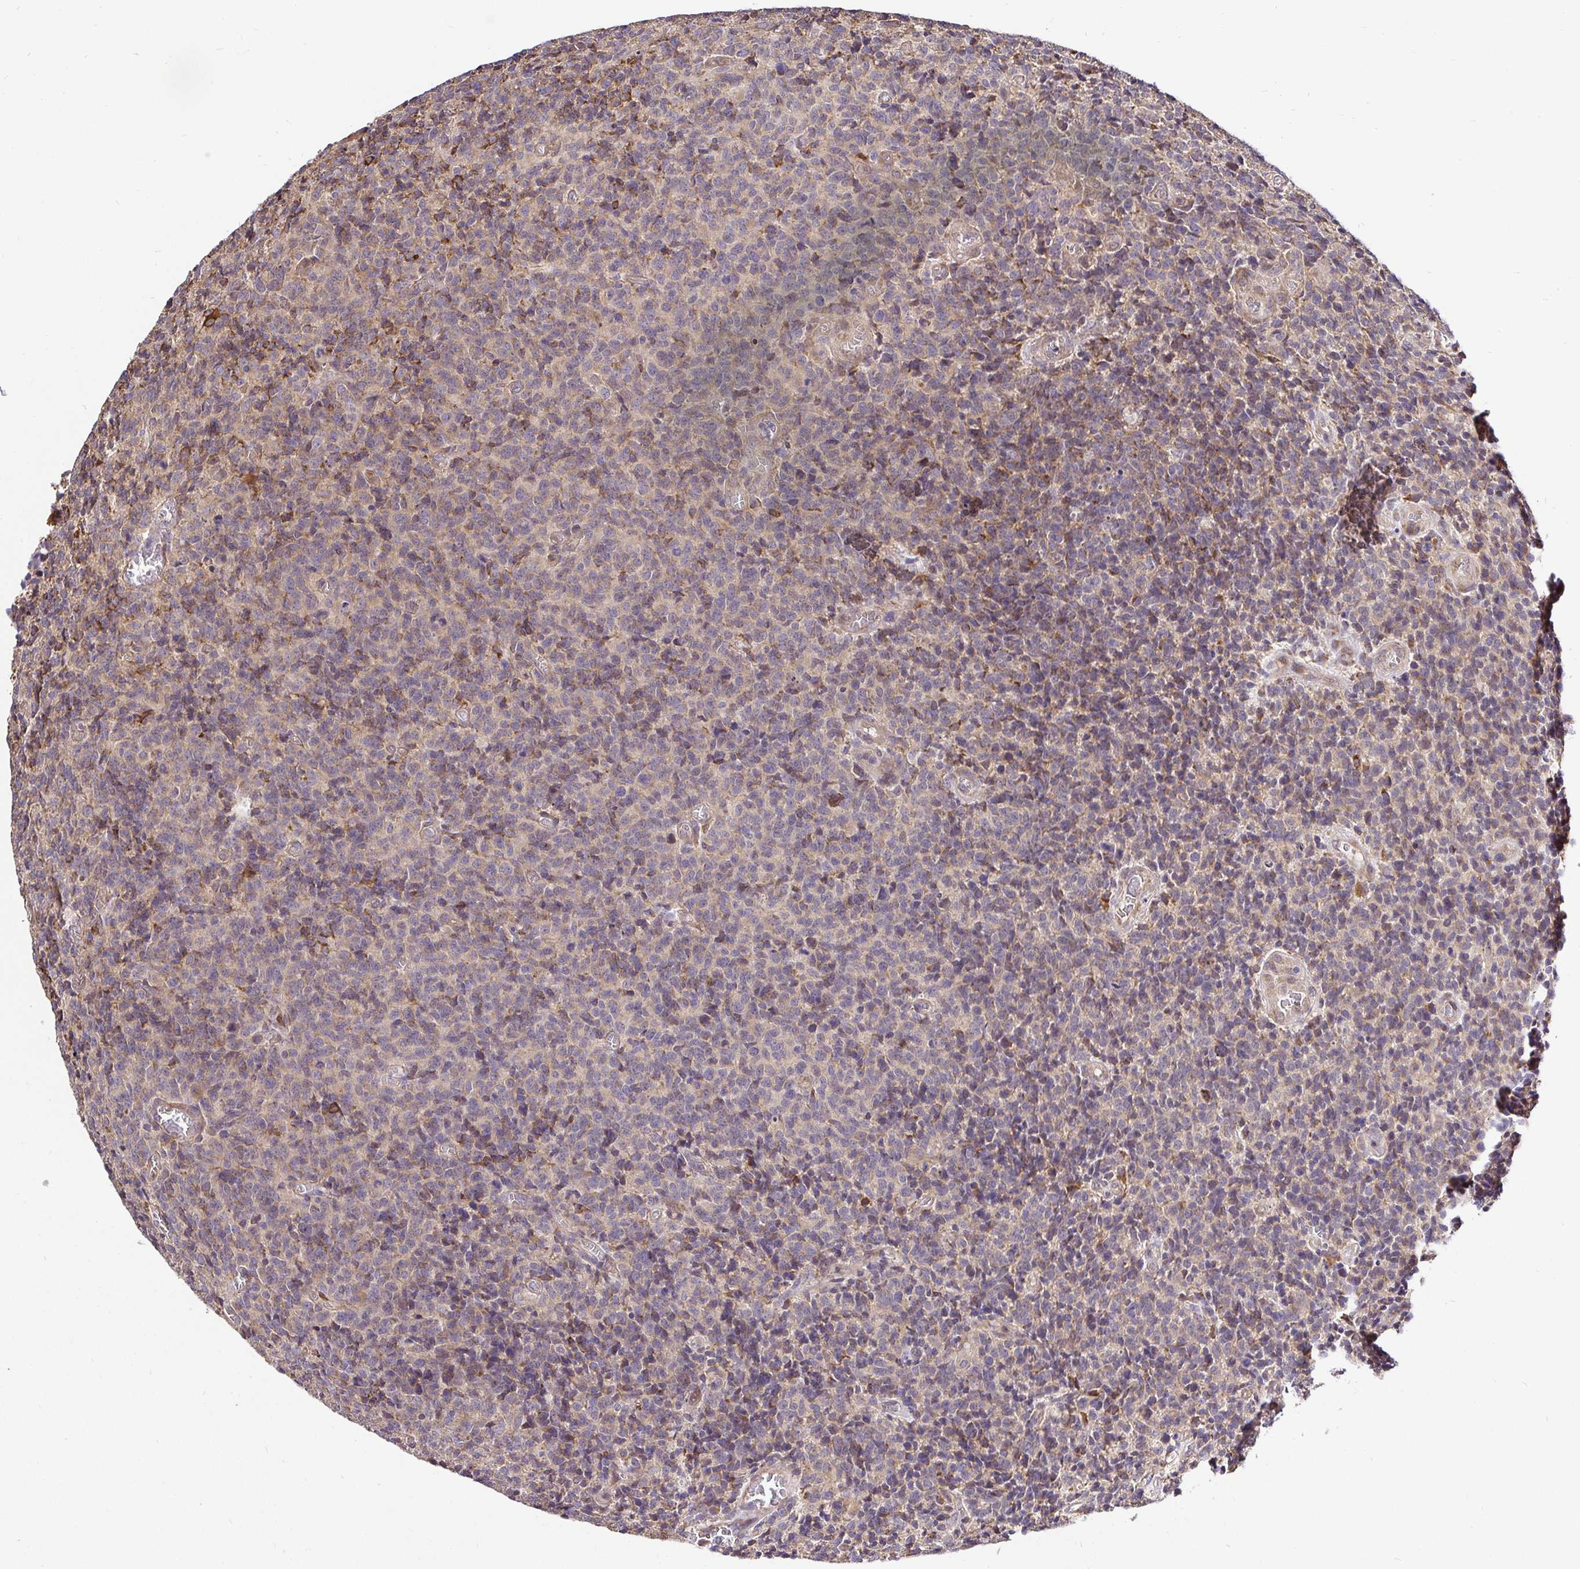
{"staining": {"intensity": "weak", "quantity": "<25%", "location": "cytoplasmic/membranous"}, "tissue": "glioma", "cell_type": "Tumor cells", "image_type": "cancer", "snomed": [{"axis": "morphology", "description": "Glioma, malignant, High grade"}, {"axis": "topography", "description": "Brain"}], "caption": "High power microscopy micrograph of an IHC micrograph of malignant glioma (high-grade), revealing no significant positivity in tumor cells. (DAB IHC, high magnification).", "gene": "CCDC122", "patient": {"sex": "male", "age": 76}}